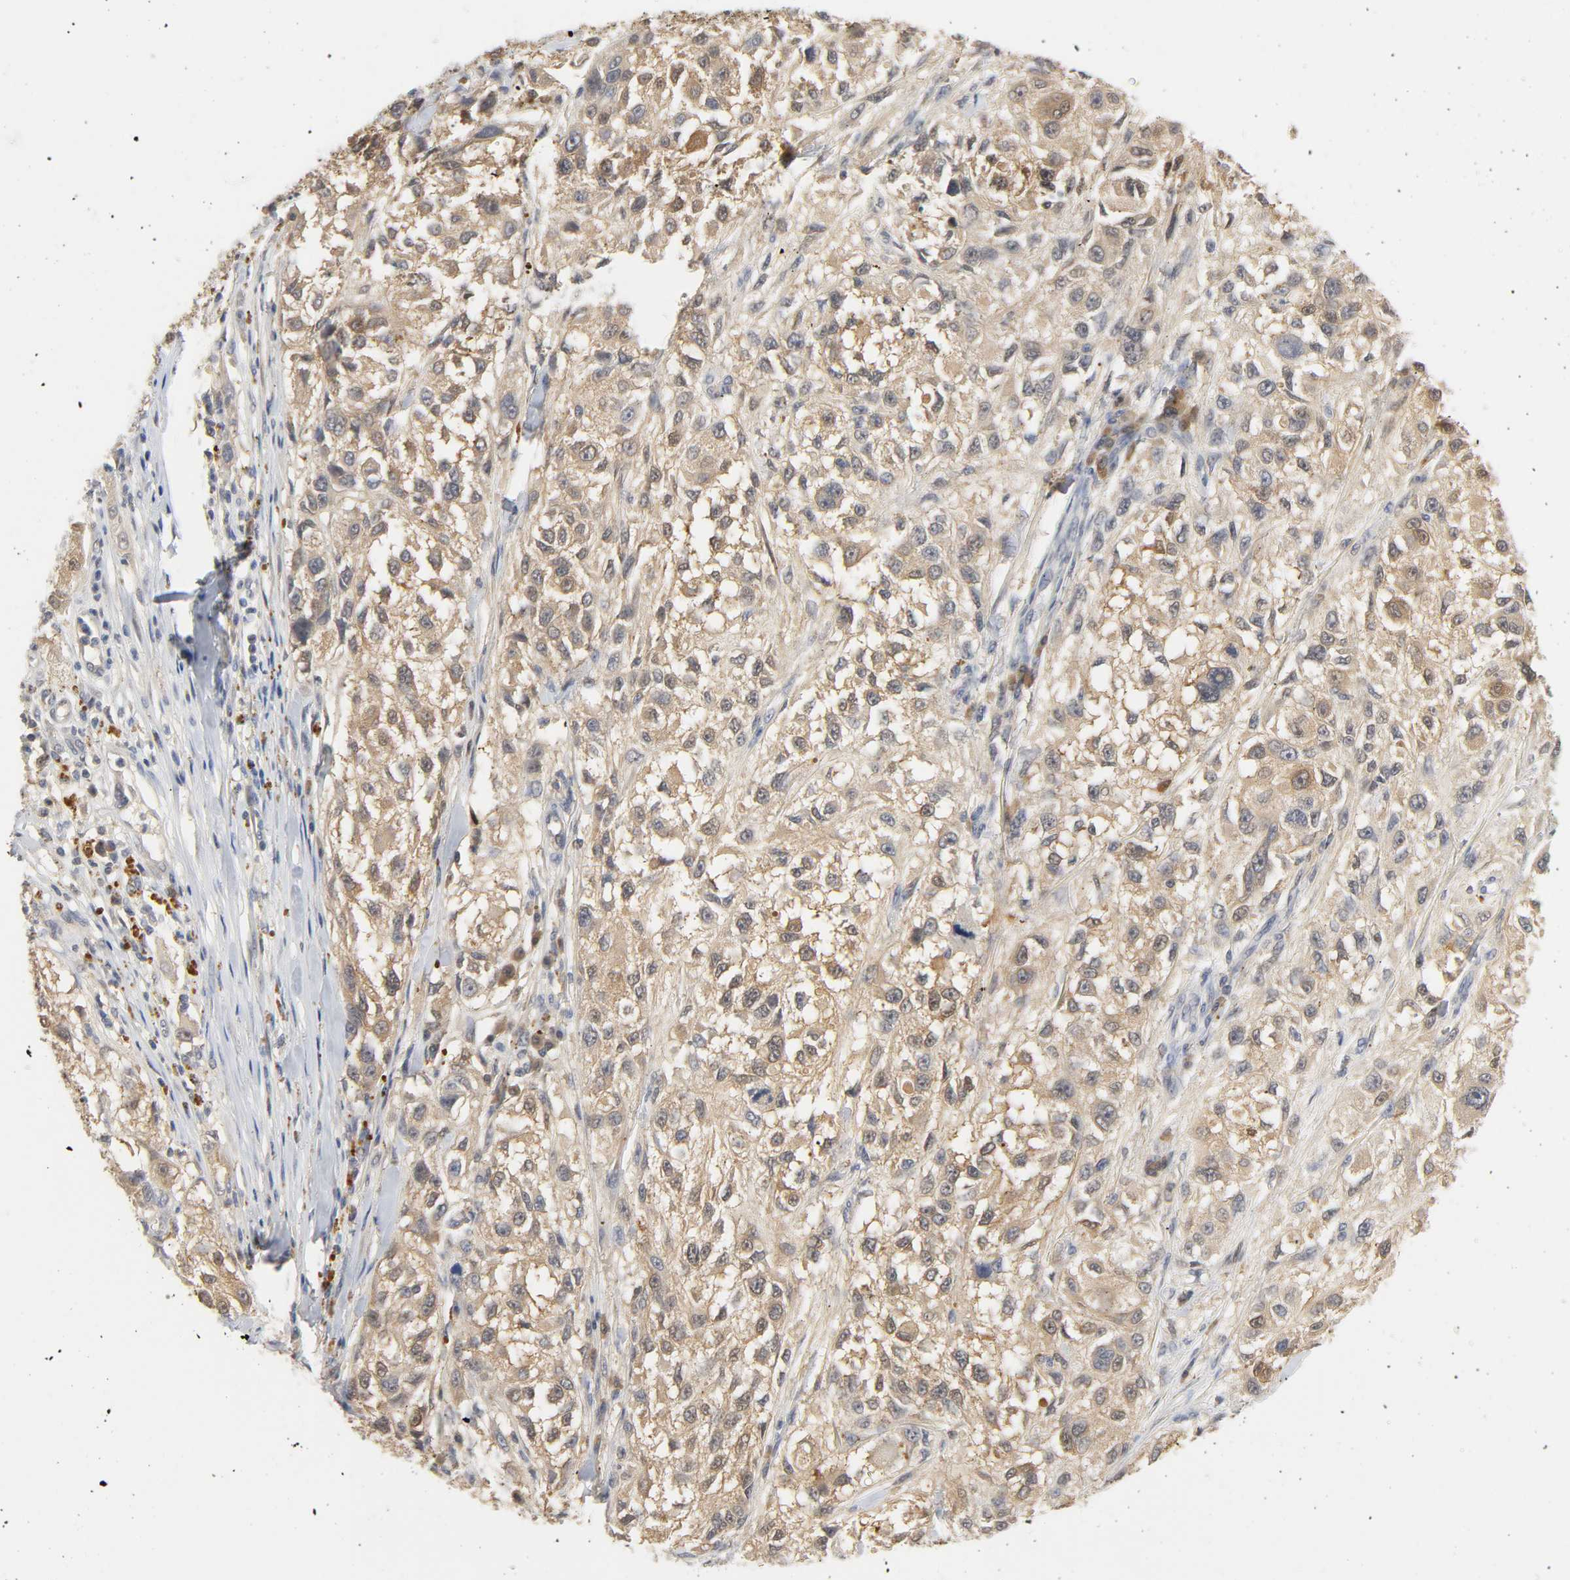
{"staining": {"intensity": "moderate", "quantity": ">75%", "location": "cytoplasmic/membranous"}, "tissue": "melanoma", "cell_type": "Tumor cells", "image_type": "cancer", "snomed": [{"axis": "morphology", "description": "Necrosis, NOS"}, {"axis": "morphology", "description": "Malignant melanoma, NOS"}, {"axis": "topography", "description": "Skin"}], "caption": "Immunohistochemistry (IHC) micrograph of neoplastic tissue: human melanoma stained using IHC displays medium levels of moderate protein expression localized specifically in the cytoplasmic/membranous of tumor cells, appearing as a cytoplasmic/membranous brown color.", "gene": "MIF", "patient": {"sex": "female", "age": 87}}